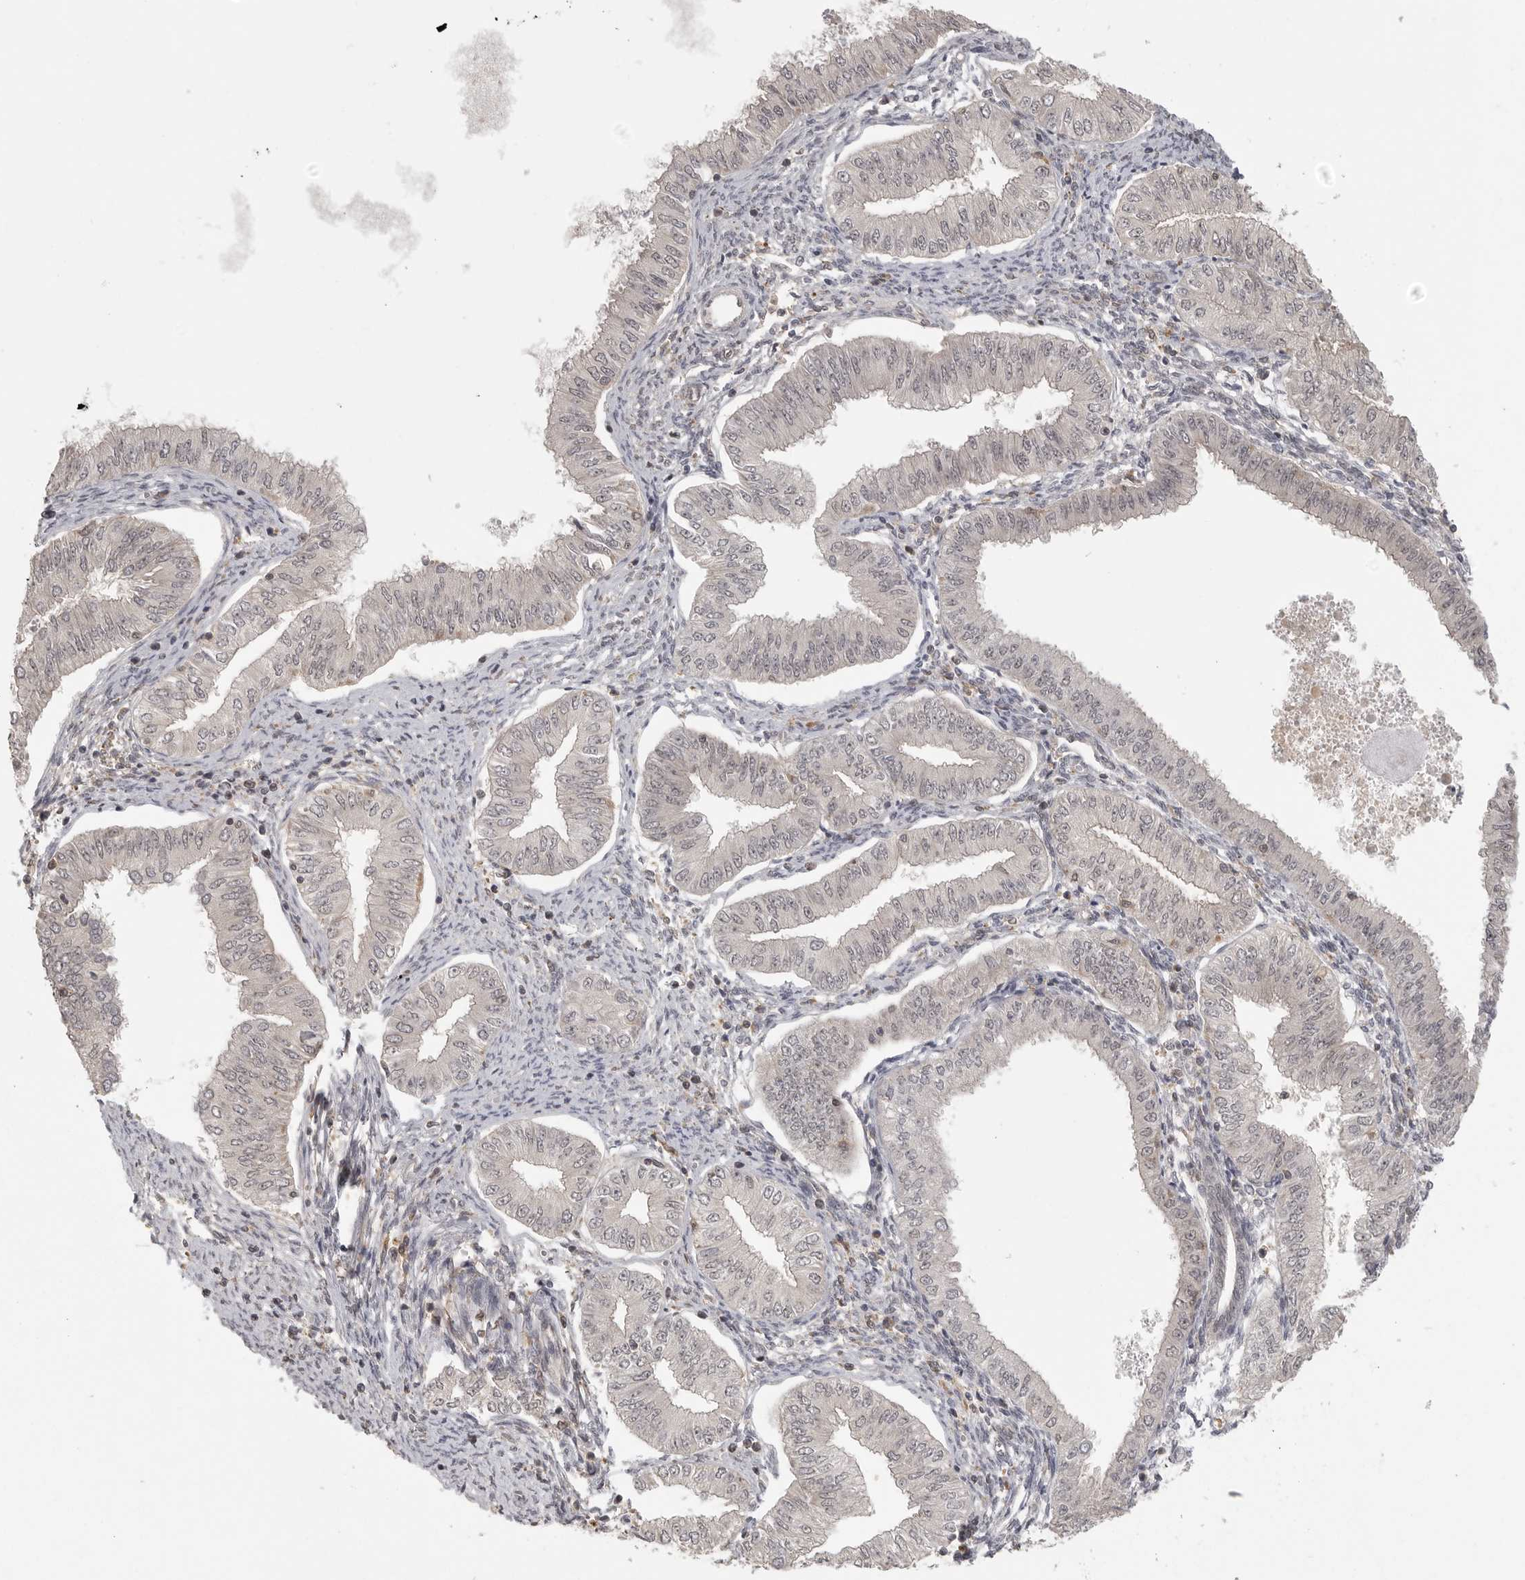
{"staining": {"intensity": "negative", "quantity": "none", "location": "none"}, "tissue": "endometrial cancer", "cell_type": "Tumor cells", "image_type": "cancer", "snomed": [{"axis": "morphology", "description": "Normal tissue, NOS"}, {"axis": "morphology", "description": "Adenocarcinoma, NOS"}, {"axis": "topography", "description": "Endometrium"}], "caption": "Immunohistochemistry of human endometrial cancer demonstrates no staining in tumor cells.", "gene": "DBNL", "patient": {"sex": "female", "age": 53}}